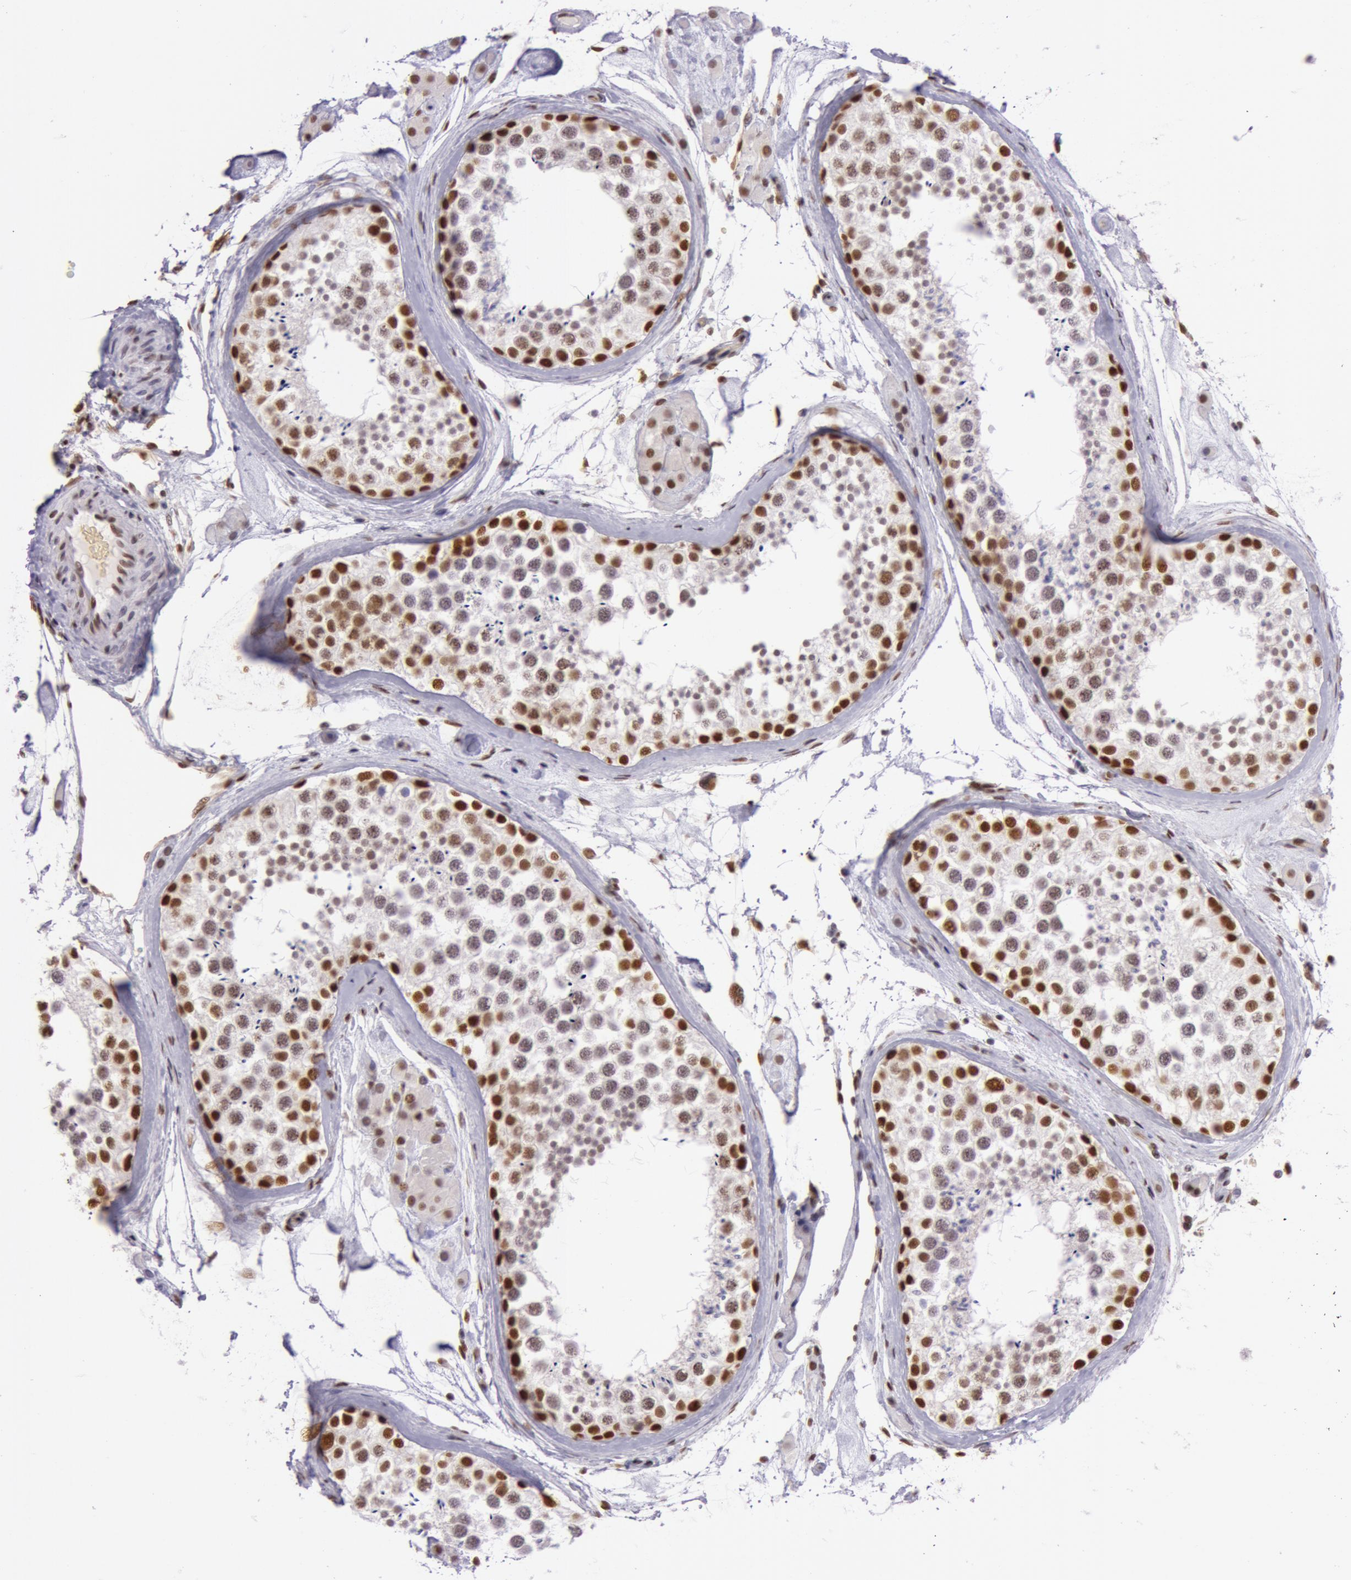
{"staining": {"intensity": "strong", "quantity": ">75%", "location": "nuclear"}, "tissue": "testis", "cell_type": "Cells in seminiferous ducts", "image_type": "normal", "snomed": [{"axis": "morphology", "description": "Normal tissue, NOS"}, {"axis": "topography", "description": "Testis"}], "caption": "Protein expression analysis of unremarkable testis reveals strong nuclear staining in about >75% of cells in seminiferous ducts.", "gene": "NBN", "patient": {"sex": "male", "age": 46}}